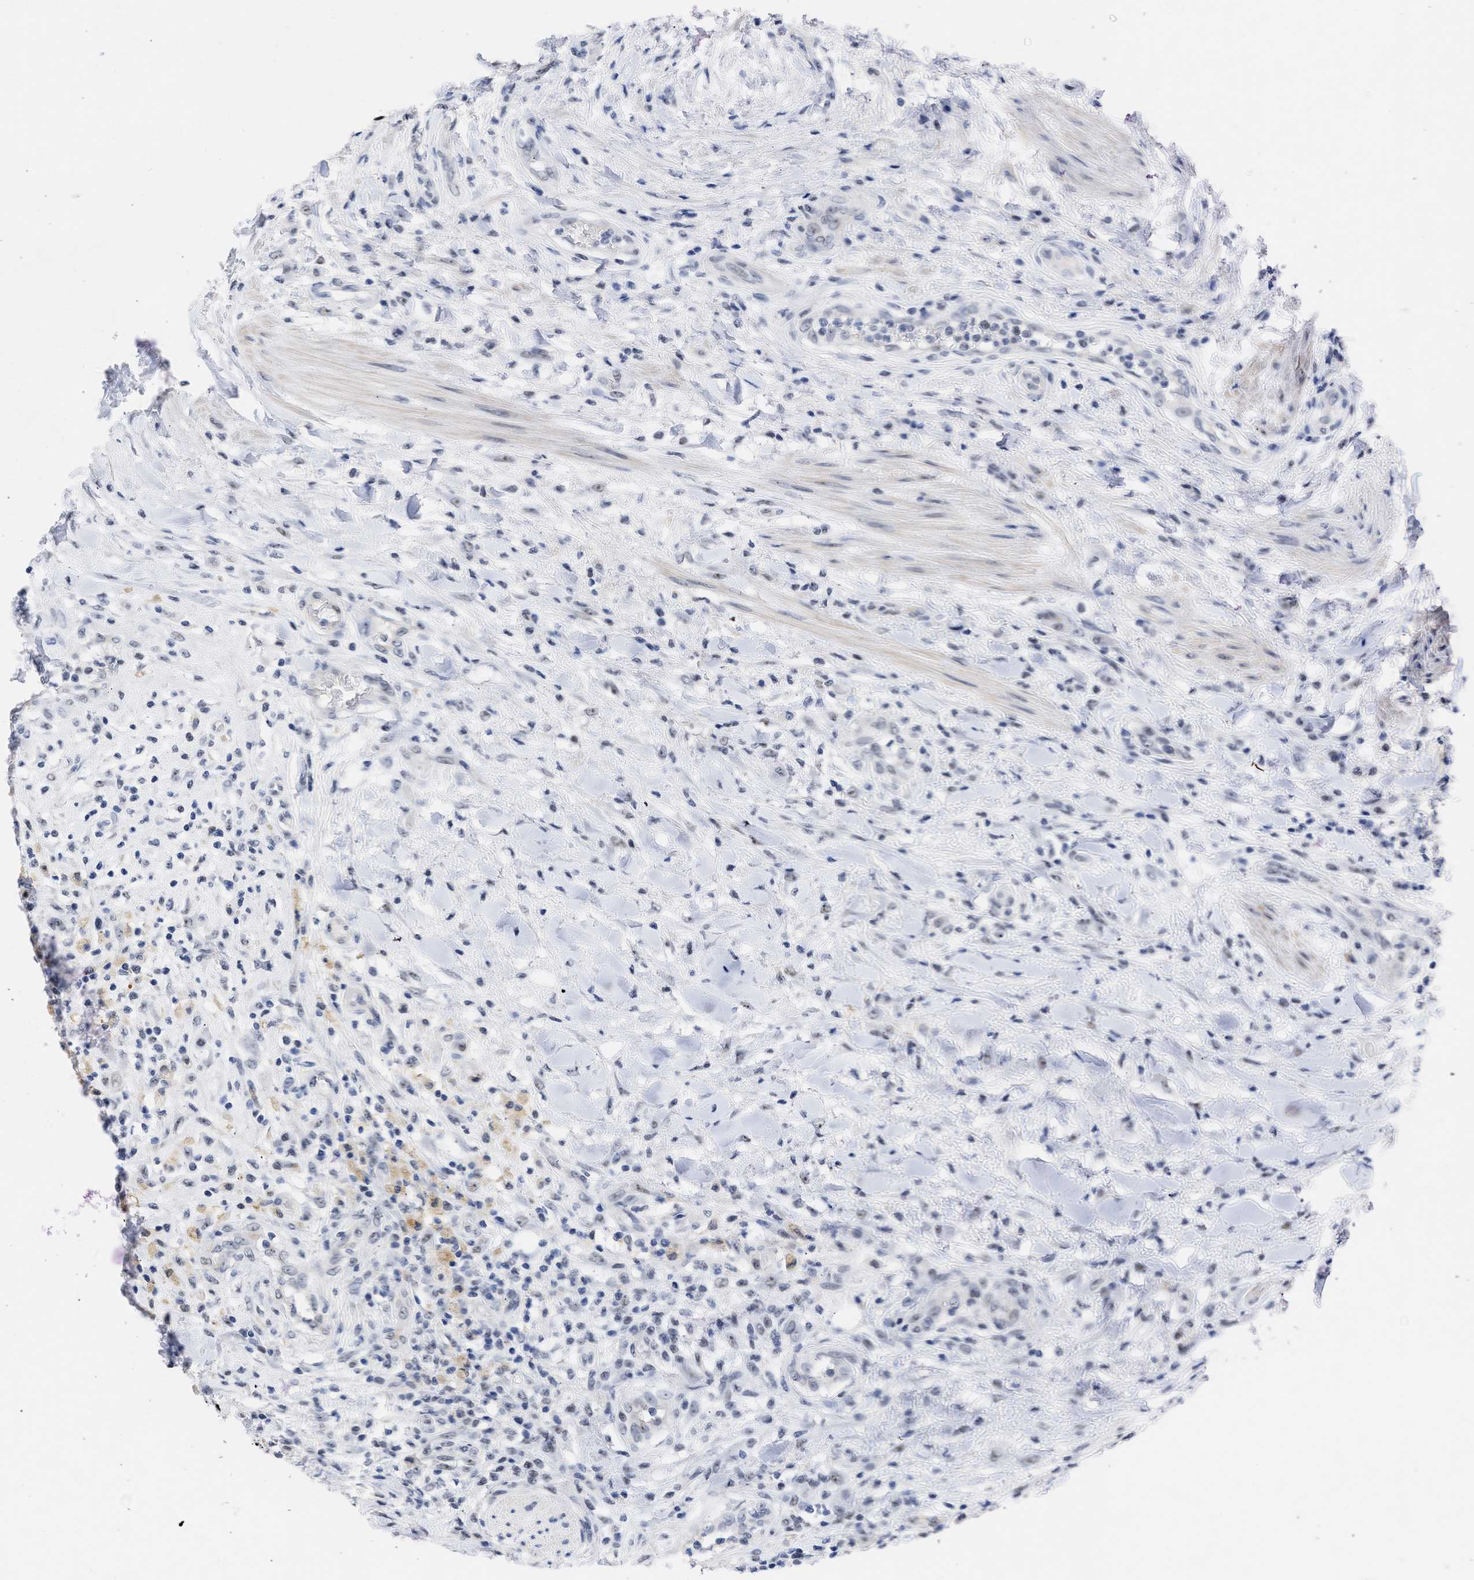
{"staining": {"intensity": "weak", "quantity": "<25%", "location": "nuclear"}, "tissue": "testis cancer", "cell_type": "Tumor cells", "image_type": "cancer", "snomed": [{"axis": "morphology", "description": "Seminoma, NOS"}, {"axis": "topography", "description": "Testis"}], "caption": "The micrograph exhibits no staining of tumor cells in testis cancer (seminoma). (DAB (3,3'-diaminobenzidine) immunohistochemistry (IHC), high magnification).", "gene": "DDX41", "patient": {"sex": "male", "age": 59}}